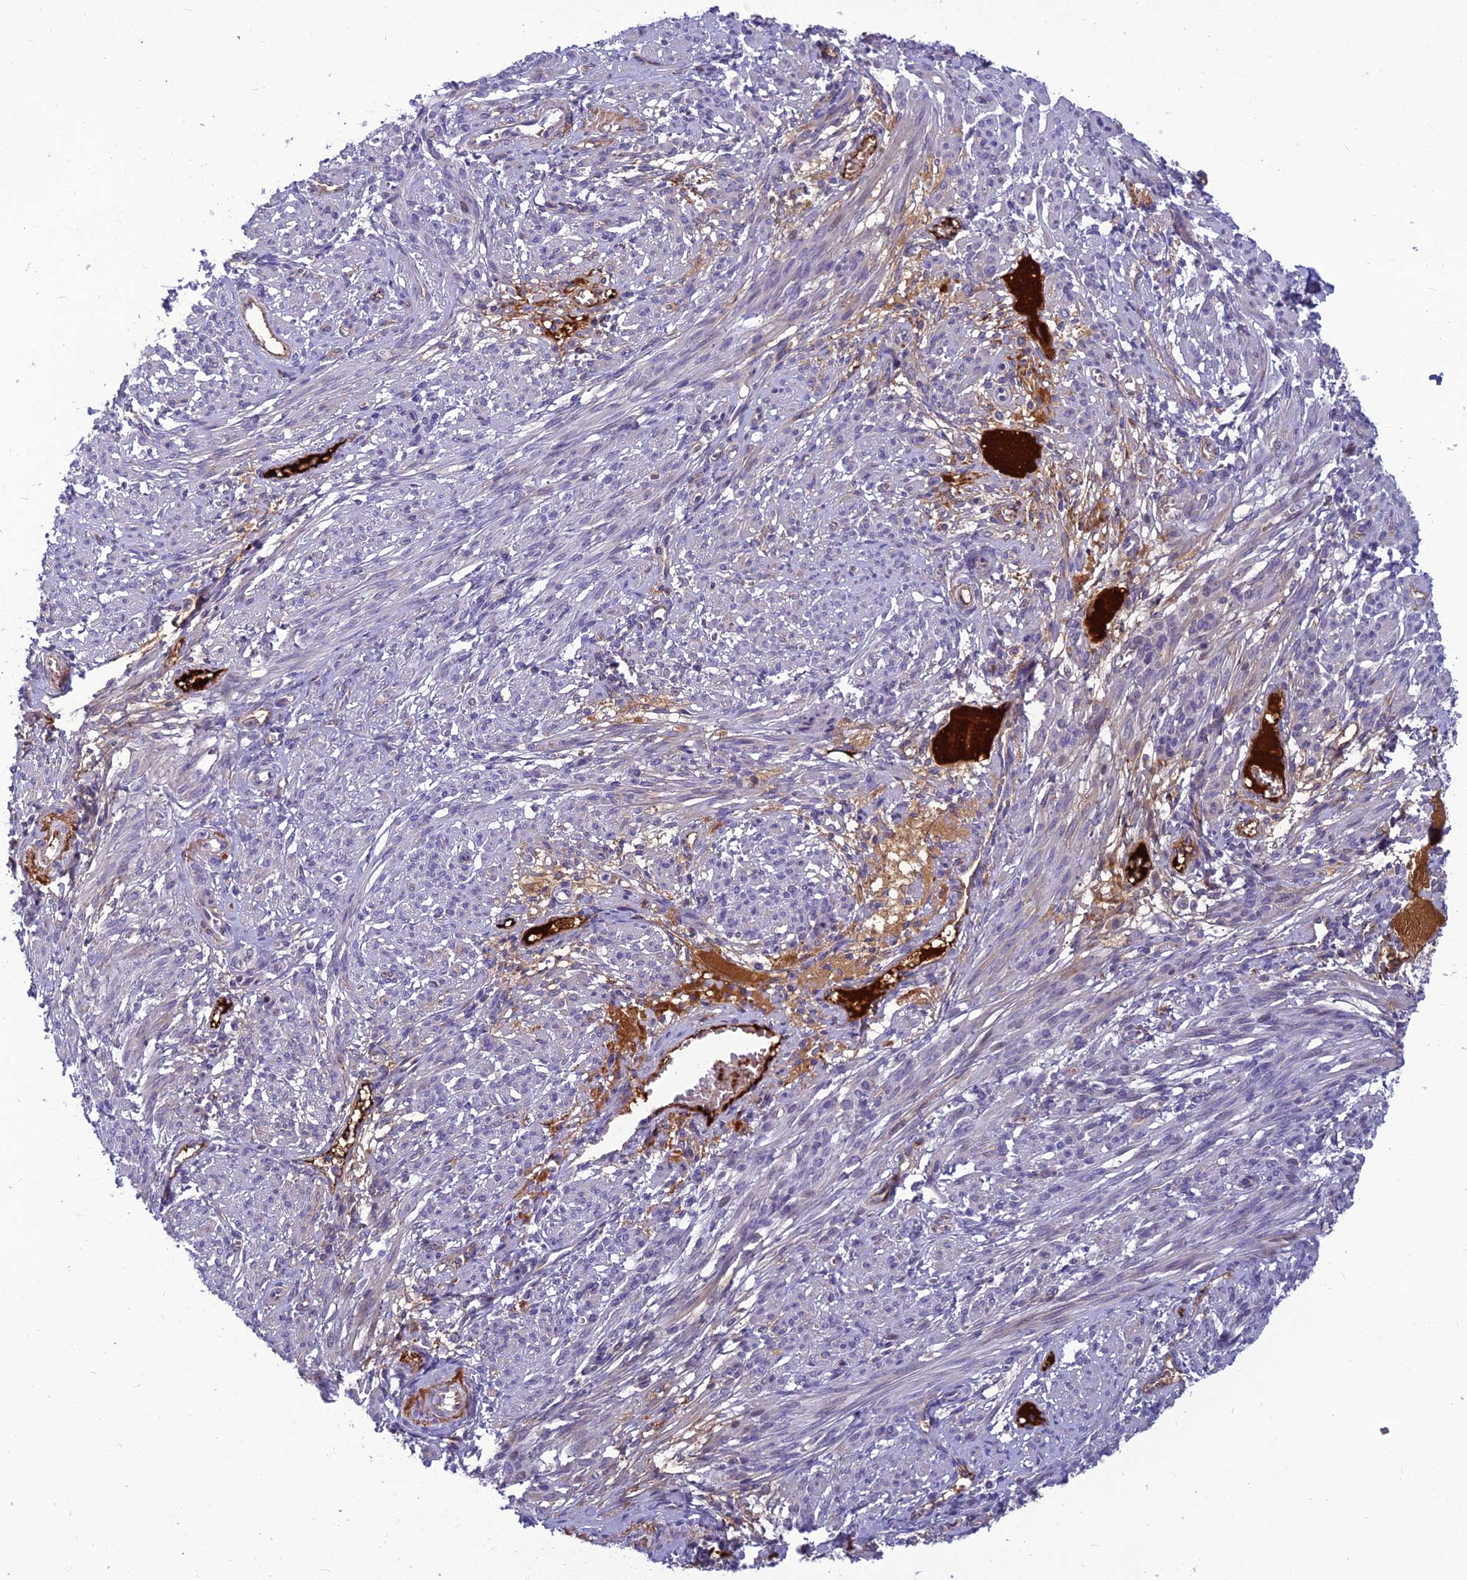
{"staining": {"intensity": "negative", "quantity": "none", "location": "none"}, "tissue": "smooth muscle", "cell_type": "Smooth muscle cells", "image_type": "normal", "snomed": [{"axis": "morphology", "description": "Normal tissue, NOS"}, {"axis": "topography", "description": "Smooth muscle"}], "caption": "Immunohistochemical staining of unremarkable smooth muscle displays no significant positivity in smooth muscle cells.", "gene": "CLEC11A", "patient": {"sex": "female", "age": 39}}